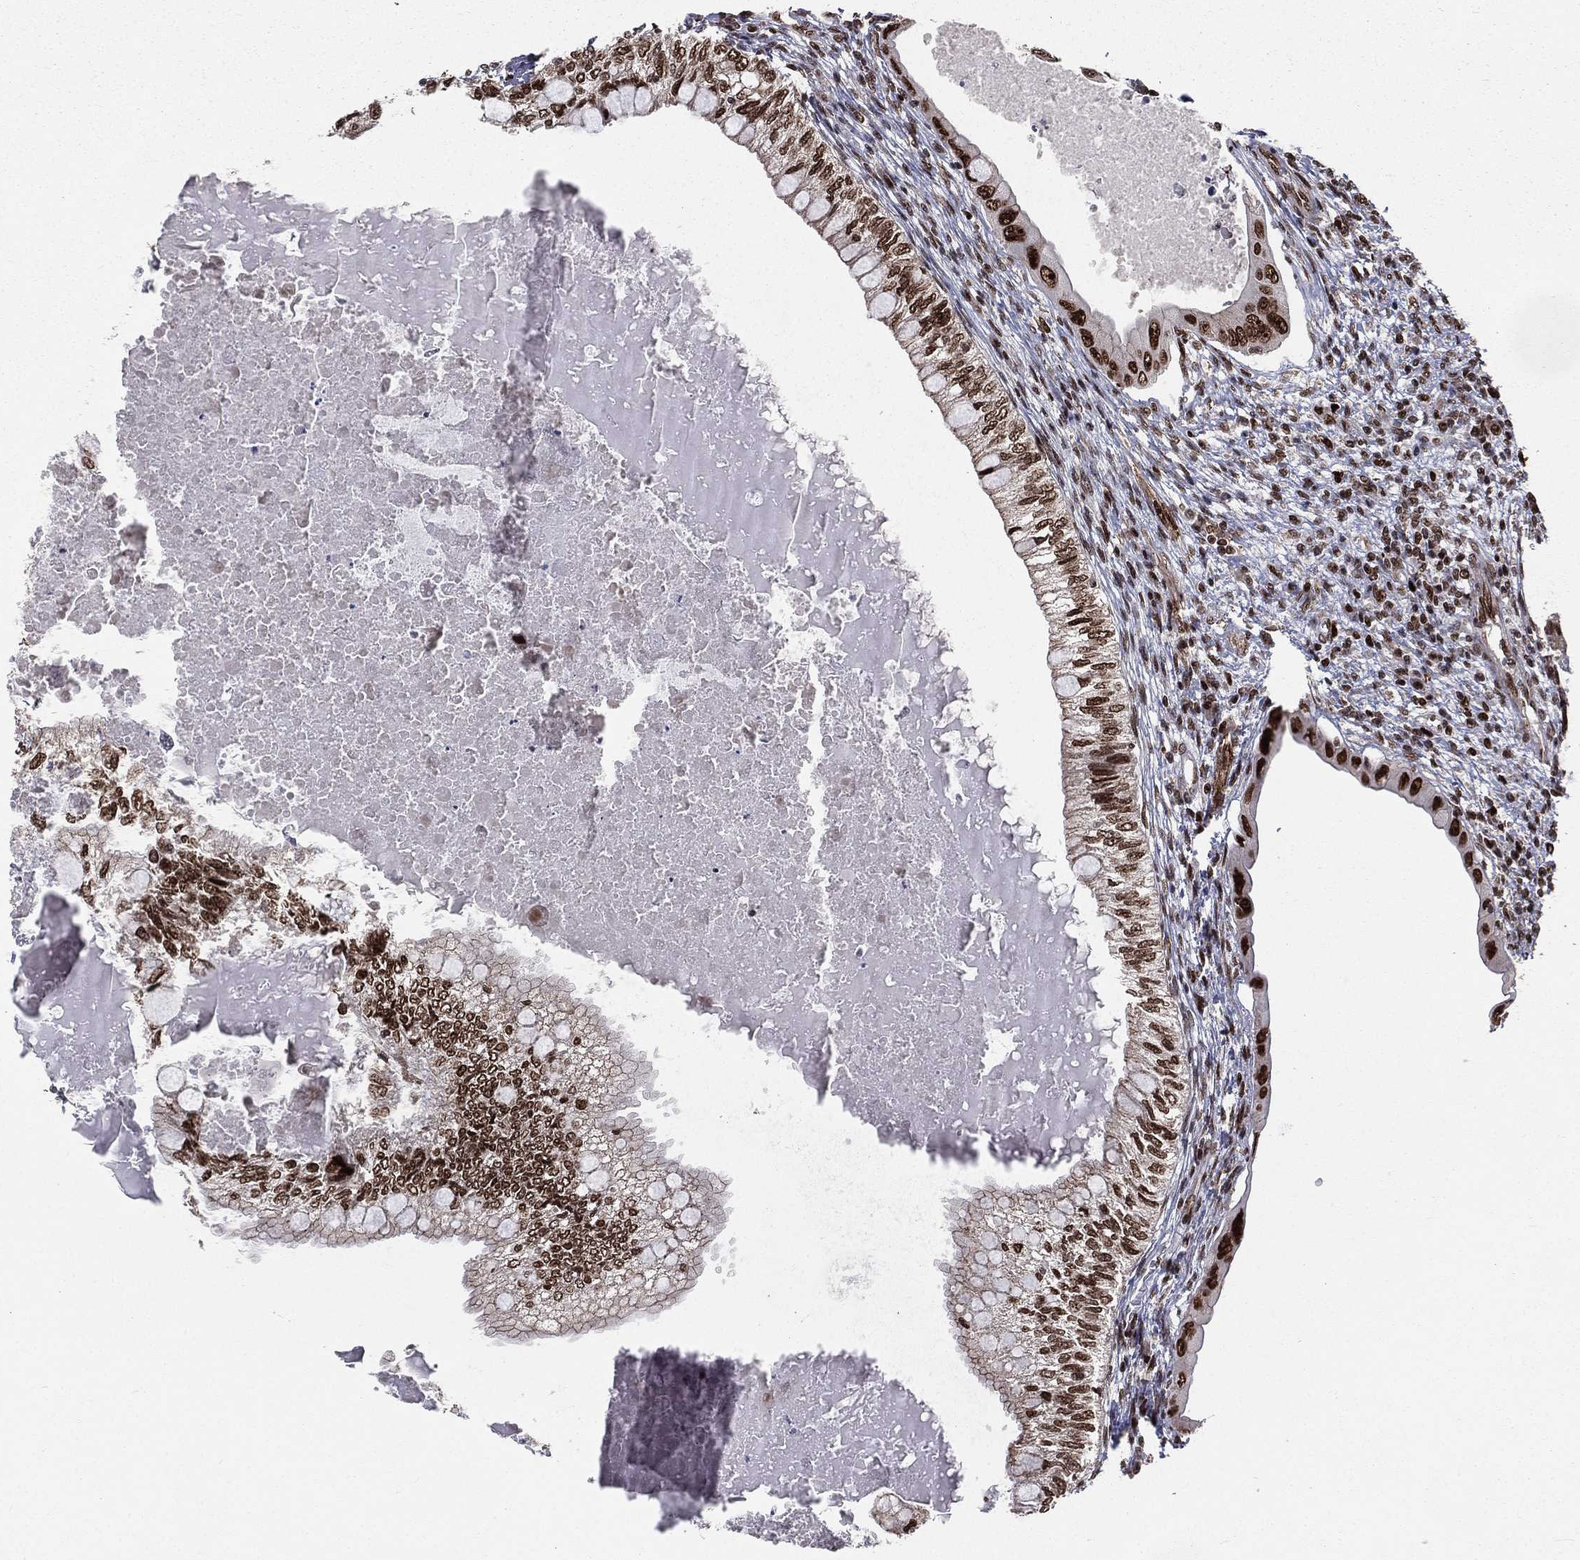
{"staining": {"intensity": "strong", "quantity": ">75%", "location": "nuclear"}, "tissue": "testis cancer", "cell_type": "Tumor cells", "image_type": "cancer", "snomed": [{"axis": "morphology", "description": "Seminoma, NOS"}, {"axis": "morphology", "description": "Carcinoma, Embryonal, NOS"}, {"axis": "topography", "description": "Testis"}], "caption": "An immunohistochemistry (IHC) image of neoplastic tissue is shown. Protein staining in brown shows strong nuclear positivity in testis seminoma within tumor cells. (DAB (3,3'-diaminobenzidine) = brown stain, brightfield microscopy at high magnification).", "gene": "POLB", "patient": {"sex": "male", "age": 41}}